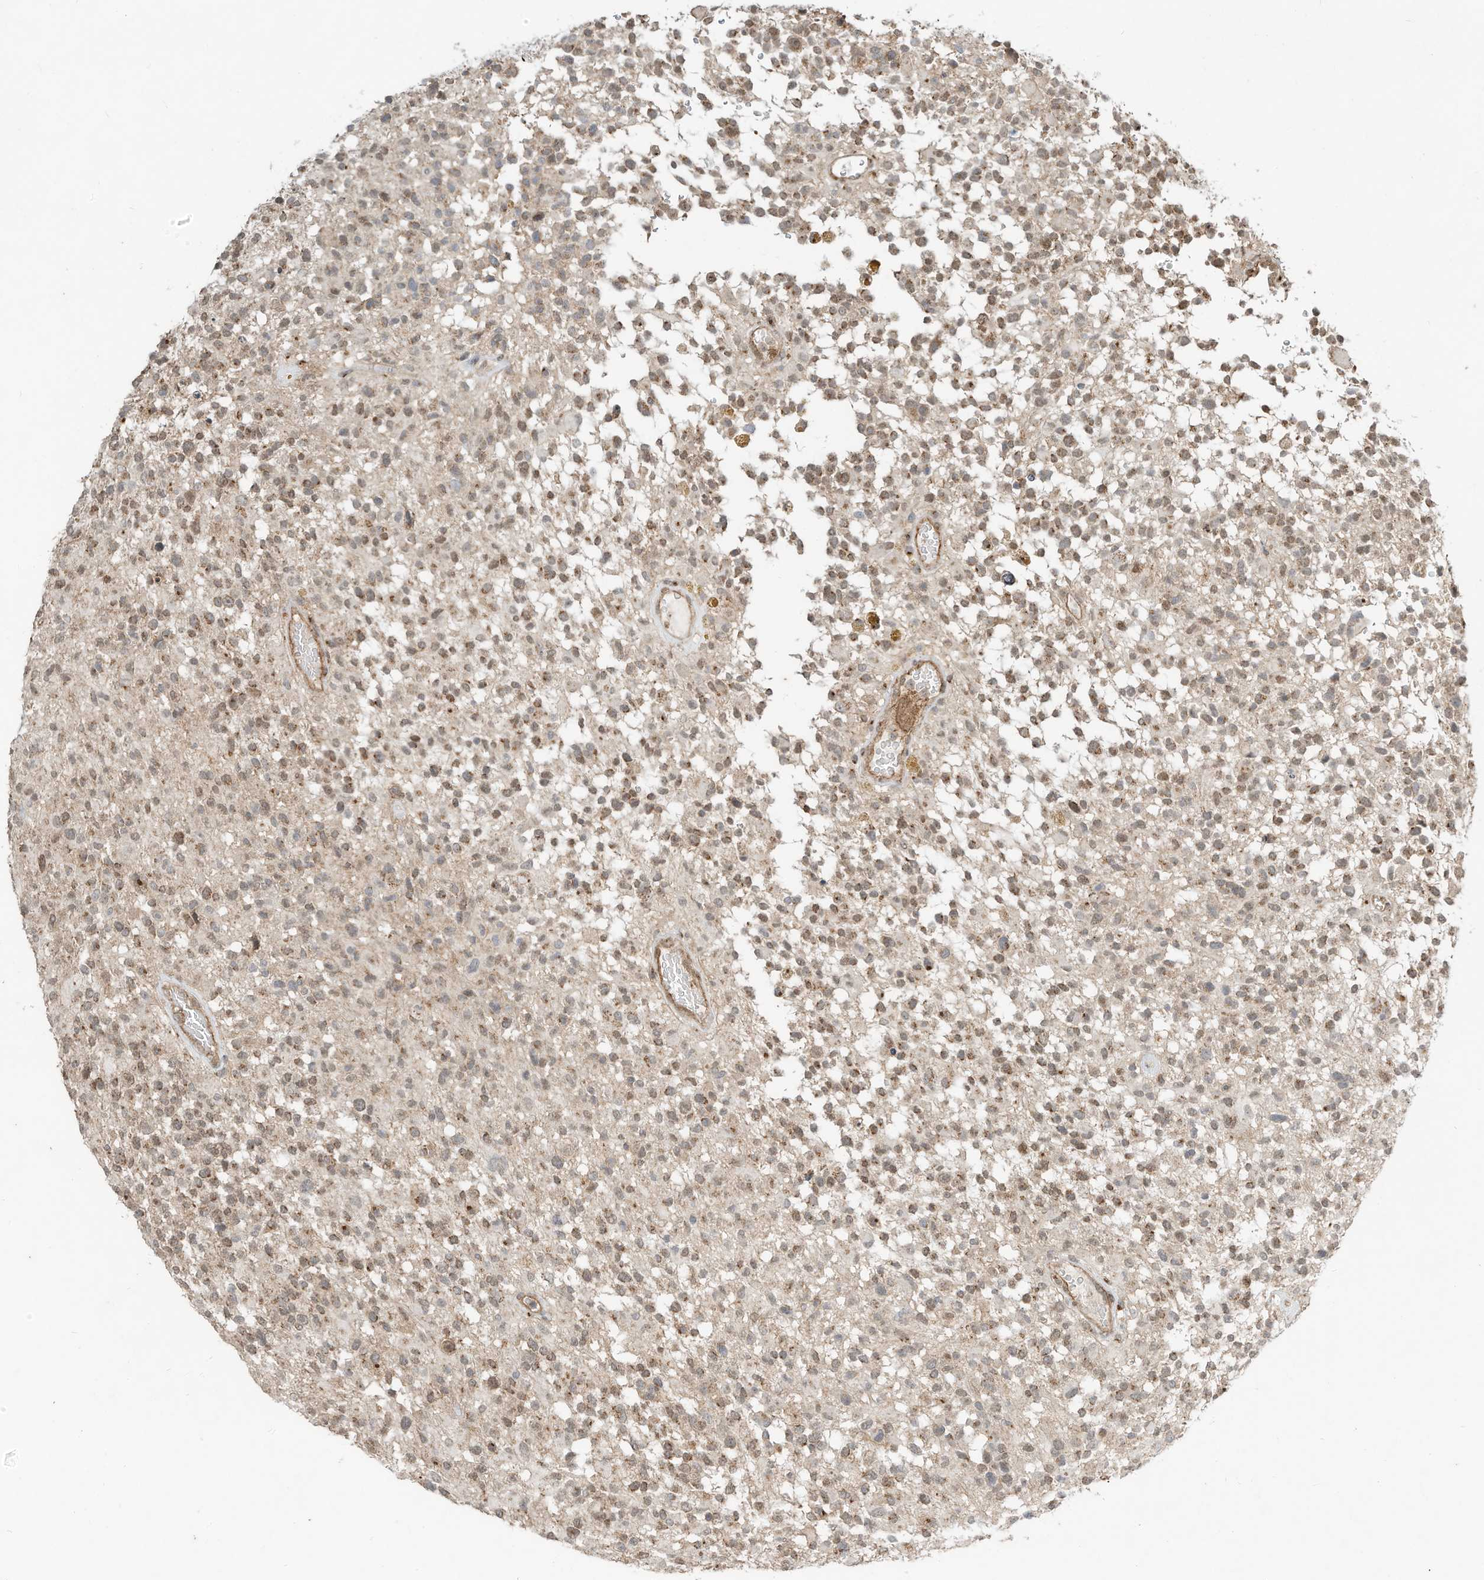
{"staining": {"intensity": "moderate", "quantity": ">75%", "location": "cytoplasmic/membranous"}, "tissue": "glioma", "cell_type": "Tumor cells", "image_type": "cancer", "snomed": [{"axis": "morphology", "description": "Glioma, malignant, High grade"}, {"axis": "morphology", "description": "Glioblastoma, NOS"}, {"axis": "topography", "description": "Brain"}], "caption": "Glioma was stained to show a protein in brown. There is medium levels of moderate cytoplasmic/membranous staining in about >75% of tumor cells.", "gene": "CUX1", "patient": {"sex": "male", "age": 60}}